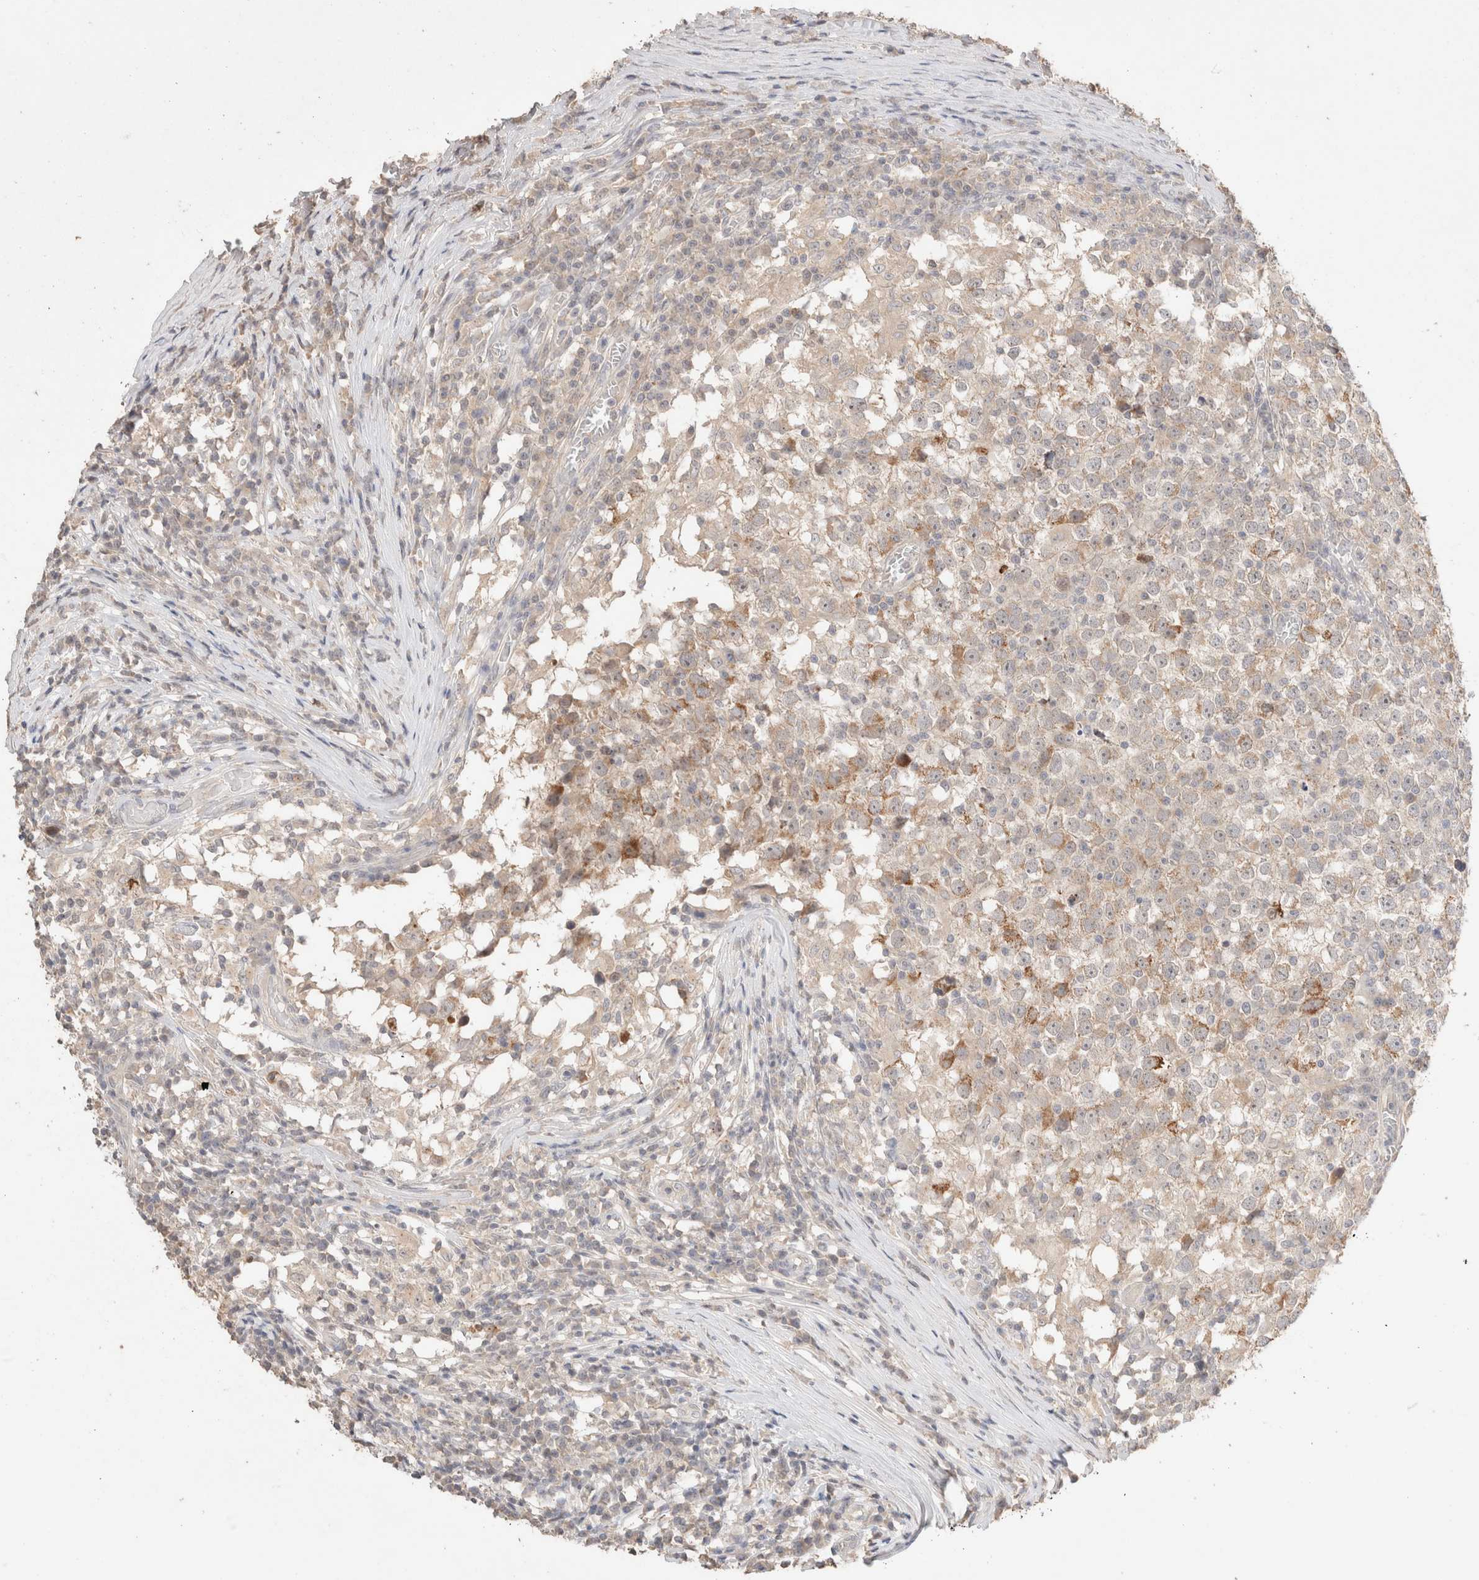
{"staining": {"intensity": "weak", "quantity": ">75%", "location": "cytoplasmic/membranous"}, "tissue": "testis cancer", "cell_type": "Tumor cells", "image_type": "cancer", "snomed": [{"axis": "morphology", "description": "Seminoma, NOS"}, {"axis": "topography", "description": "Testis"}], "caption": "A high-resolution photomicrograph shows immunohistochemistry staining of testis cancer, which displays weak cytoplasmic/membranous expression in approximately >75% of tumor cells.", "gene": "TRIM41", "patient": {"sex": "male", "age": 65}}